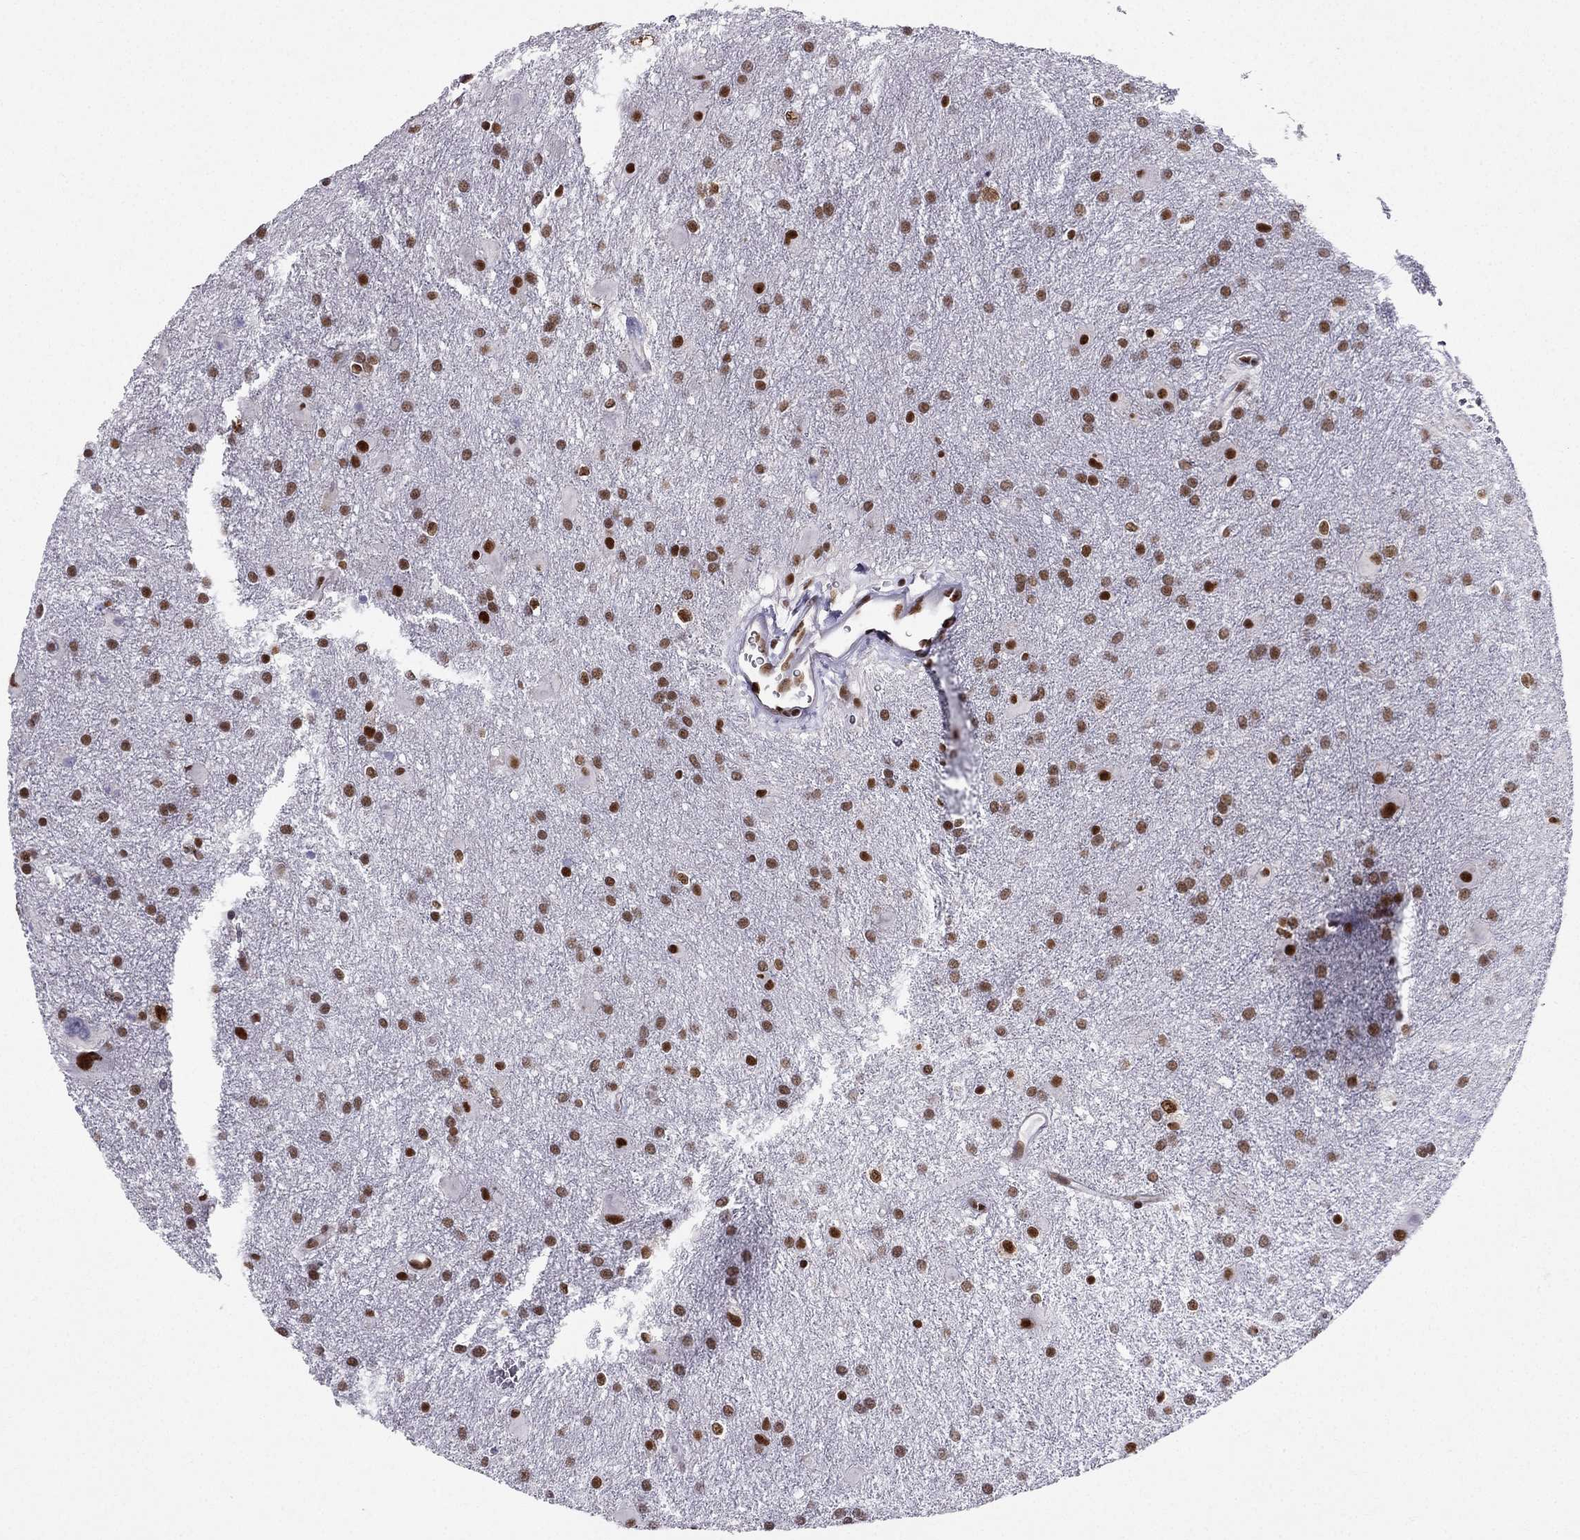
{"staining": {"intensity": "moderate", "quantity": ">75%", "location": "nuclear"}, "tissue": "glioma", "cell_type": "Tumor cells", "image_type": "cancer", "snomed": [{"axis": "morphology", "description": "Glioma, malignant, Low grade"}, {"axis": "topography", "description": "Brain"}], "caption": "Immunohistochemistry of human glioma shows medium levels of moderate nuclear staining in approximately >75% of tumor cells.", "gene": "ZNF420", "patient": {"sex": "male", "age": 58}}